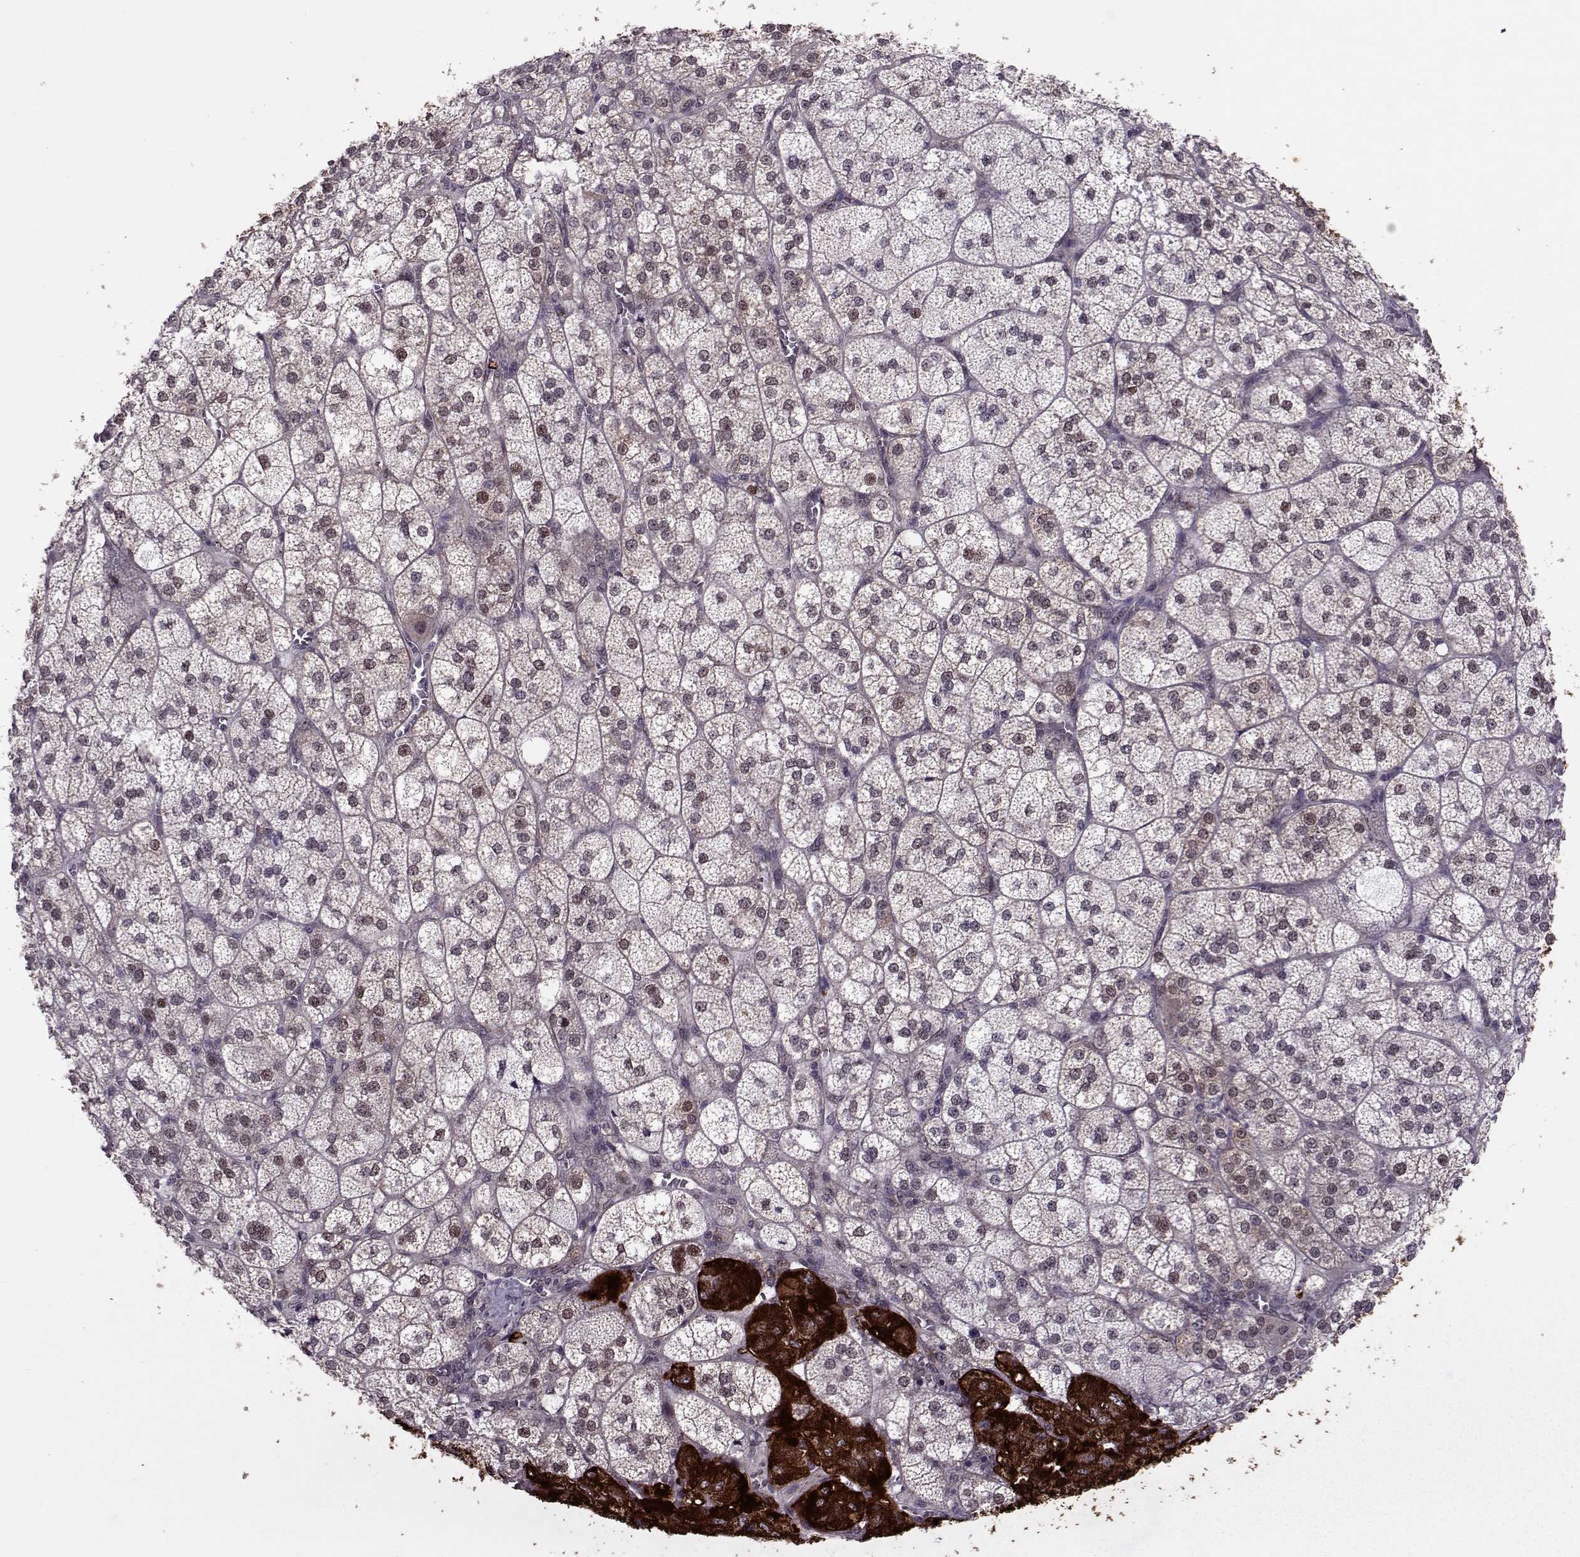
{"staining": {"intensity": "strong", "quantity": "25%-75%", "location": "cytoplasmic/membranous,nuclear"}, "tissue": "adrenal gland", "cell_type": "Glandular cells", "image_type": "normal", "snomed": [{"axis": "morphology", "description": "Normal tissue, NOS"}, {"axis": "topography", "description": "Adrenal gland"}], "caption": "A brown stain shows strong cytoplasmic/membranous,nuclear staining of a protein in glandular cells of unremarkable adrenal gland.", "gene": "CDK4", "patient": {"sex": "female", "age": 60}}